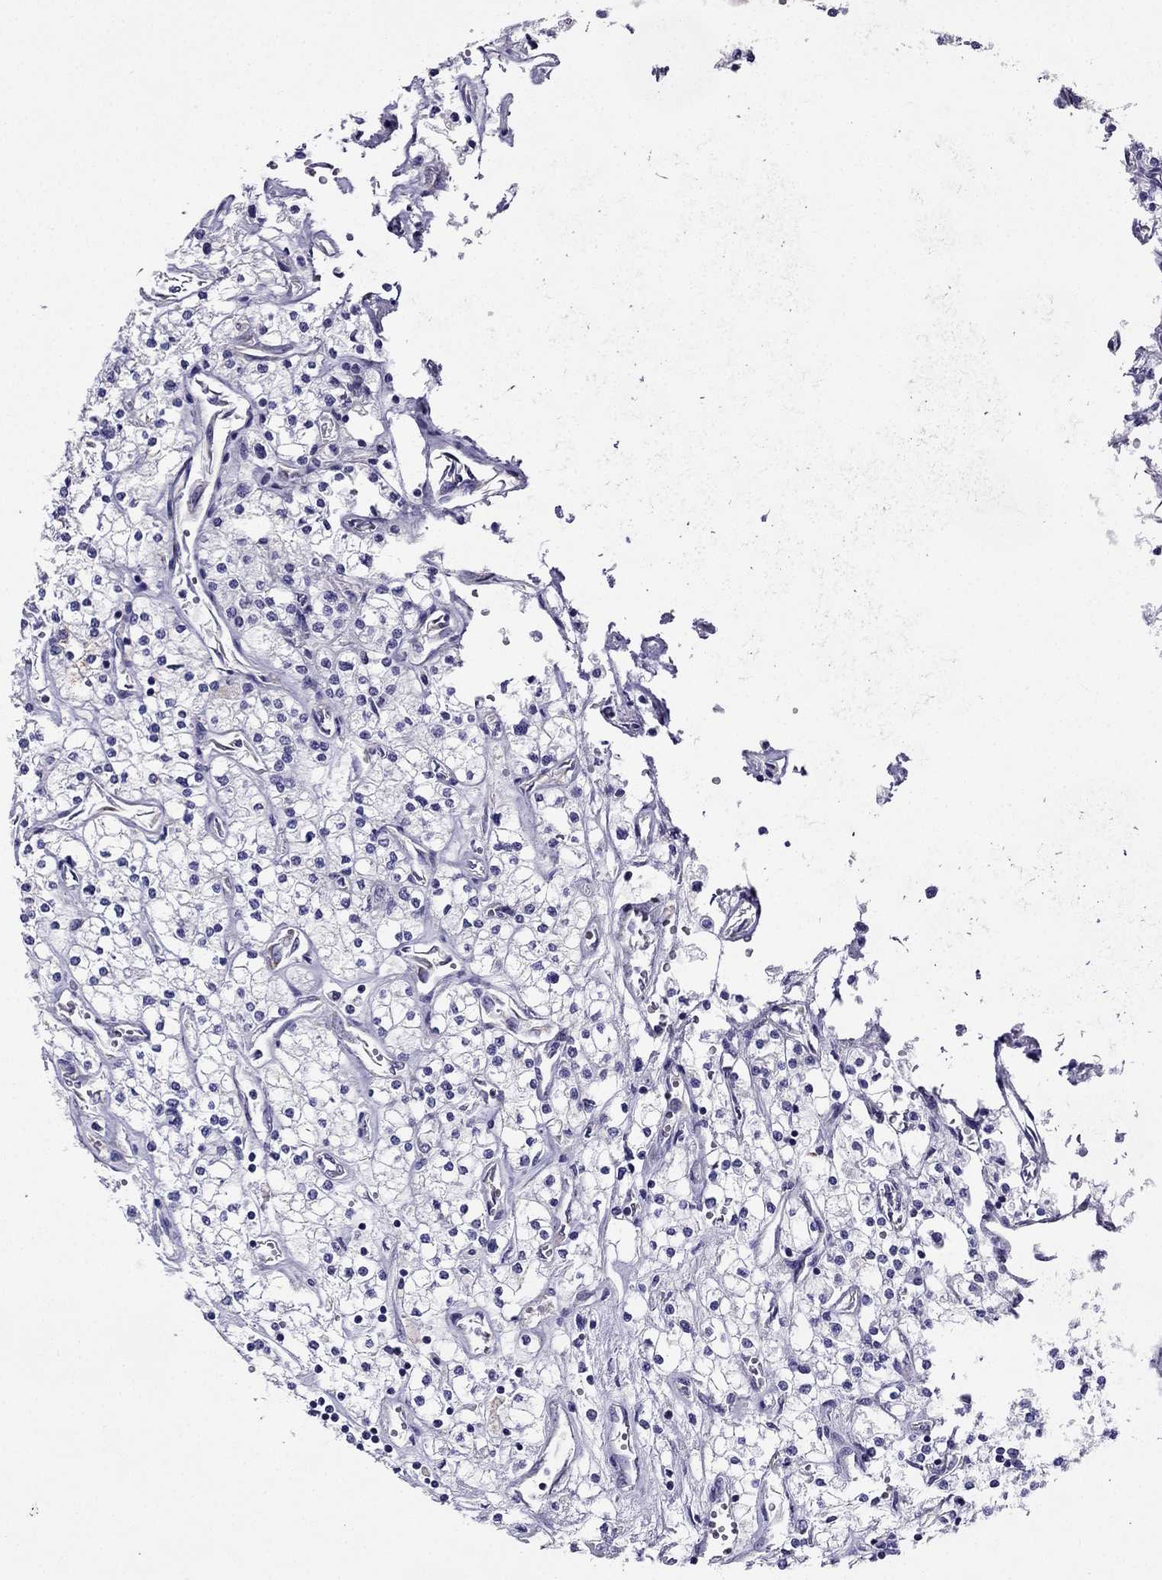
{"staining": {"intensity": "negative", "quantity": "none", "location": "none"}, "tissue": "renal cancer", "cell_type": "Tumor cells", "image_type": "cancer", "snomed": [{"axis": "morphology", "description": "Adenocarcinoma, NOS"}, {"axis": "topography", "description": "Kidney"}], "caption": "Protein analysis of adenocarcinoma (renal) shows no significant positivity in tumor cells. (Immunohistochemistry (ihc), brightfield microscopy, high magnification).", "gene": "KIF5A", "patient": {"sex": "male", "age": 80}}